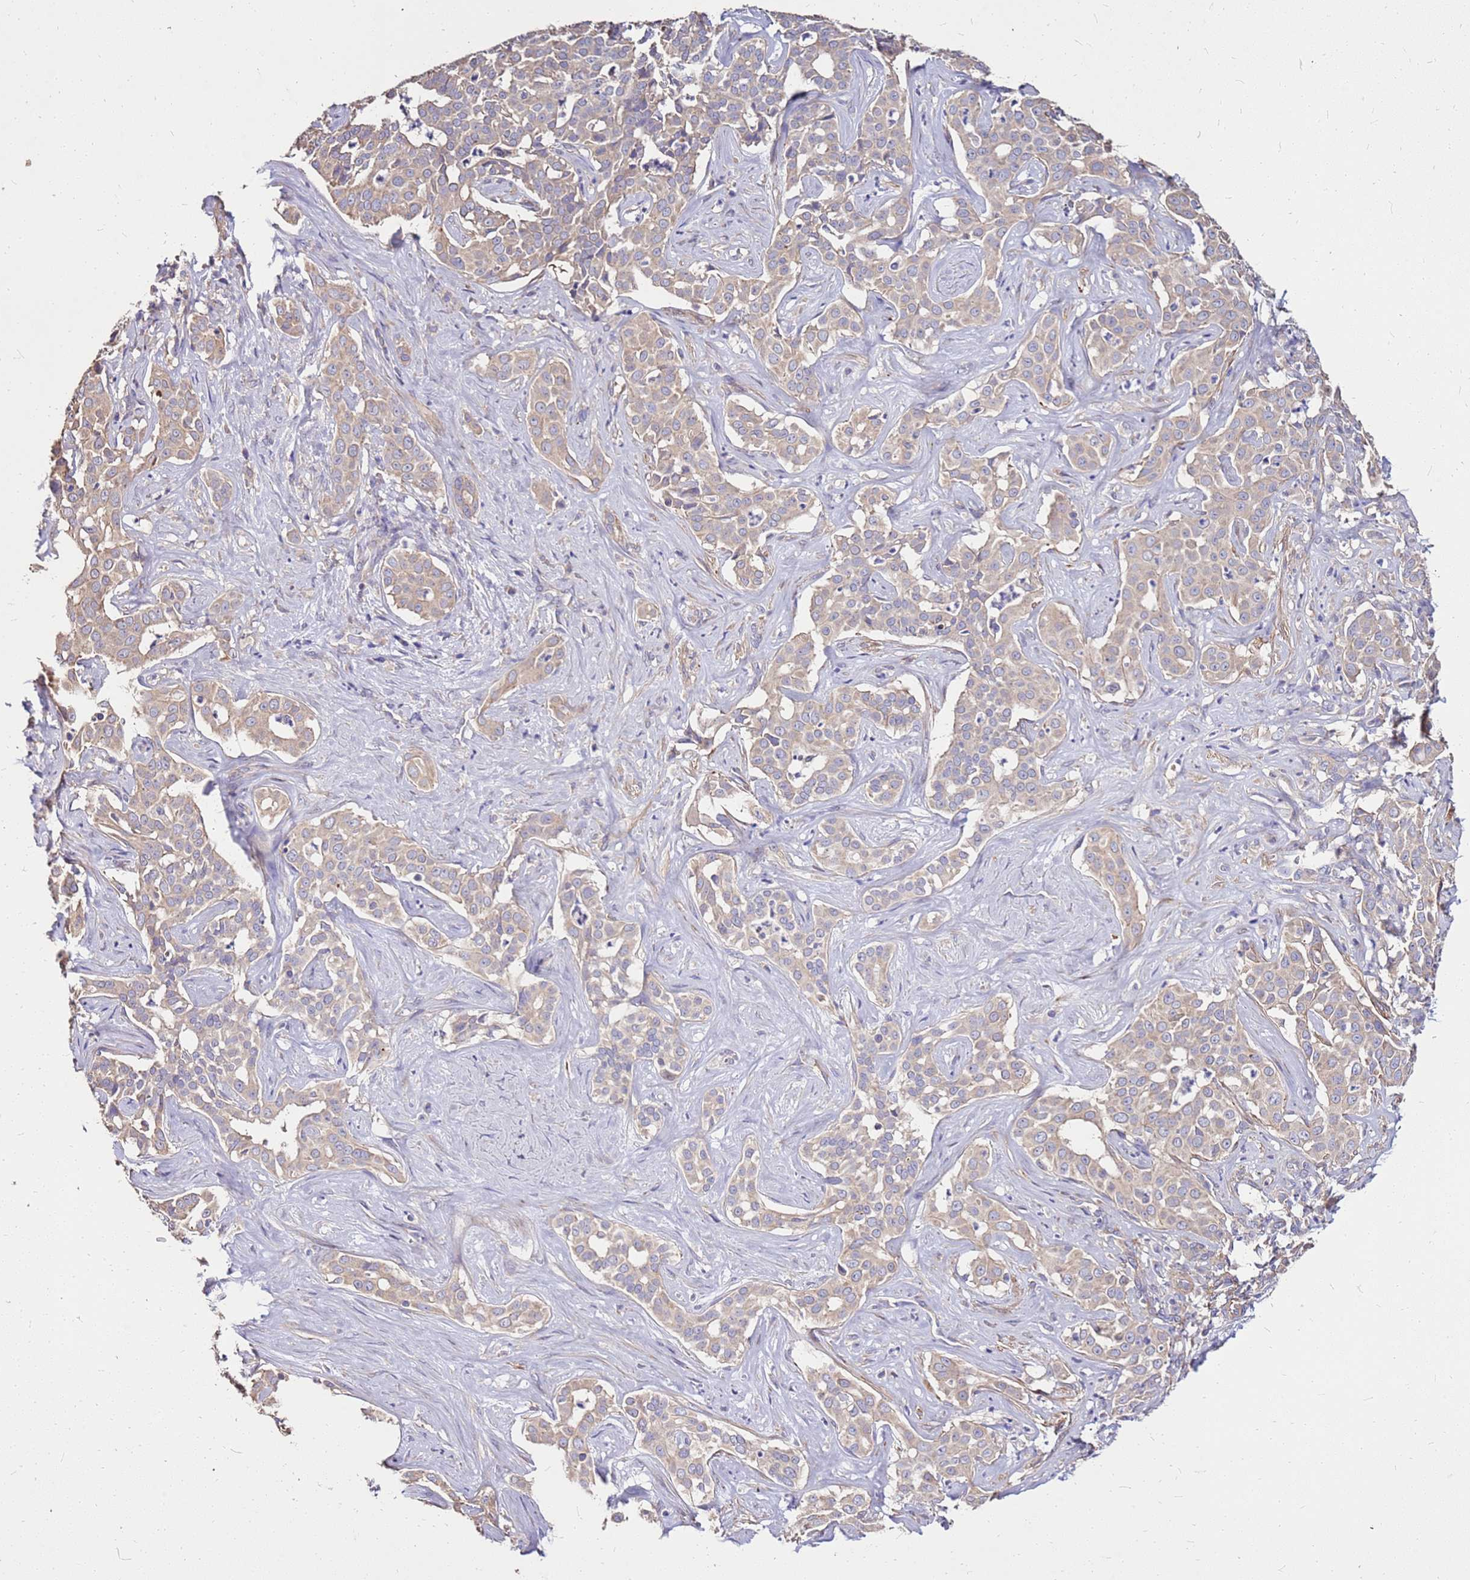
{"staining": {"intensity": "weak", "quantity": "25%-75%", "location": "cytoplasmic/membranous"}, "tissue": "liver cancer", "cell_type": "Tumor cells", "image_type": "cancer", "snomed": [{"axis": "morphology", "description": "Cholangiocarcinoma"}, {"axis": "topography", "description": "Liver"}], "caption": "Immunohistochemistry histopathology image of neoplastic tissue: cholangiocarcinoma (liver) stained using IHC shows low levels of weak protein expression localized specifically in the cytoplasmic/membranous of tumor cells, appearing as a cytoplasmic/membranous brown color.", "gene": "EXD3", "patient": {"sex": "male", "age": 67}}